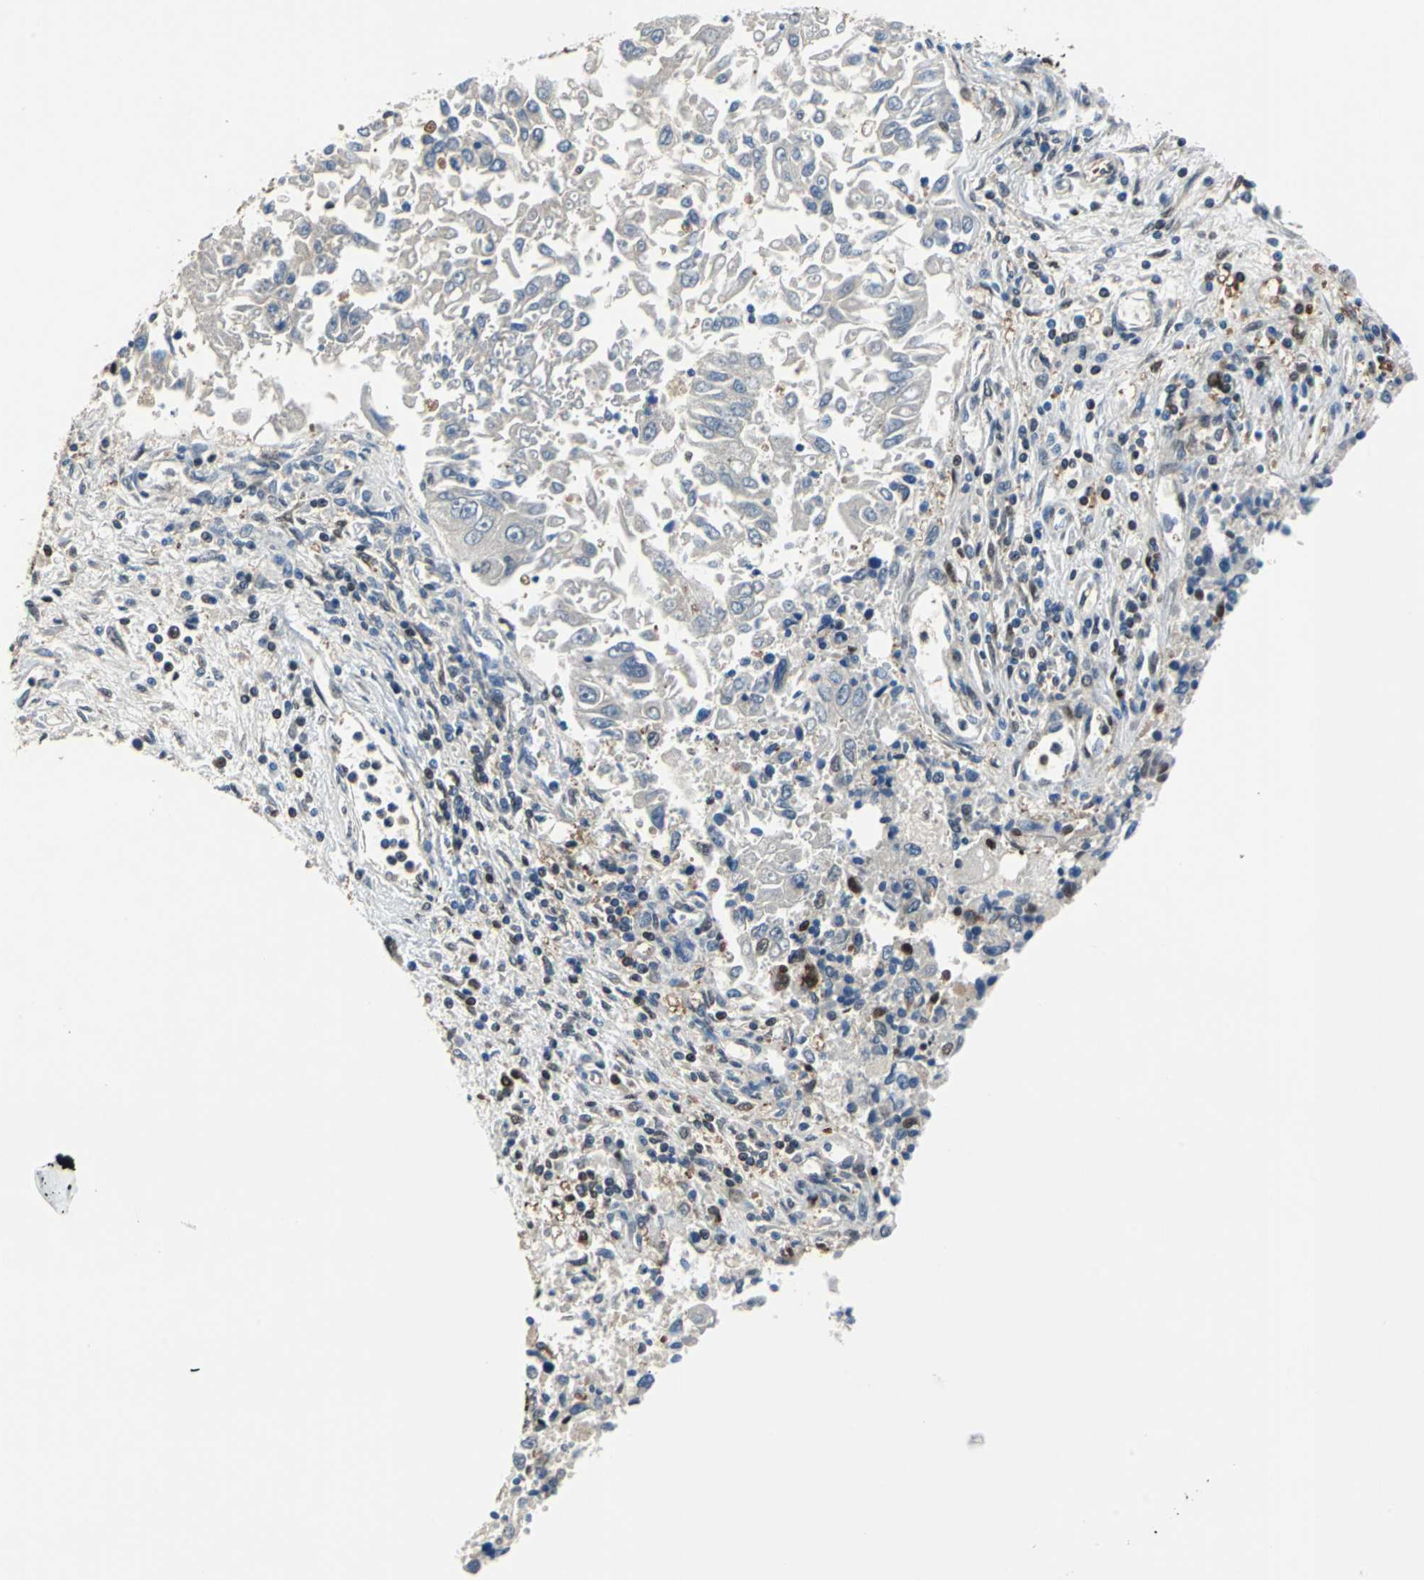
{"staining": {"intensity": "moderate", "quantity": "25%-75%", "location": "cytoplasmic/membranous,nuclear"}, "tissue": "lung cancer", "cell_type": "Tumor cells", "image_type": "cancer", "snomed": [{"axis": "morphology", "description": "Adenocarcinoma, NOS"}, {"axis": "topography", "description": "Lung"}], "caption": "Protein expression analysis of adenocarcinoma (lung) displays moderate cytoplasmic/membranous and nuclear positivity in approximately 25%-75% of tumor cells.", "gene": "PSME1", "patient": {"sex": "male", "age": 84}}